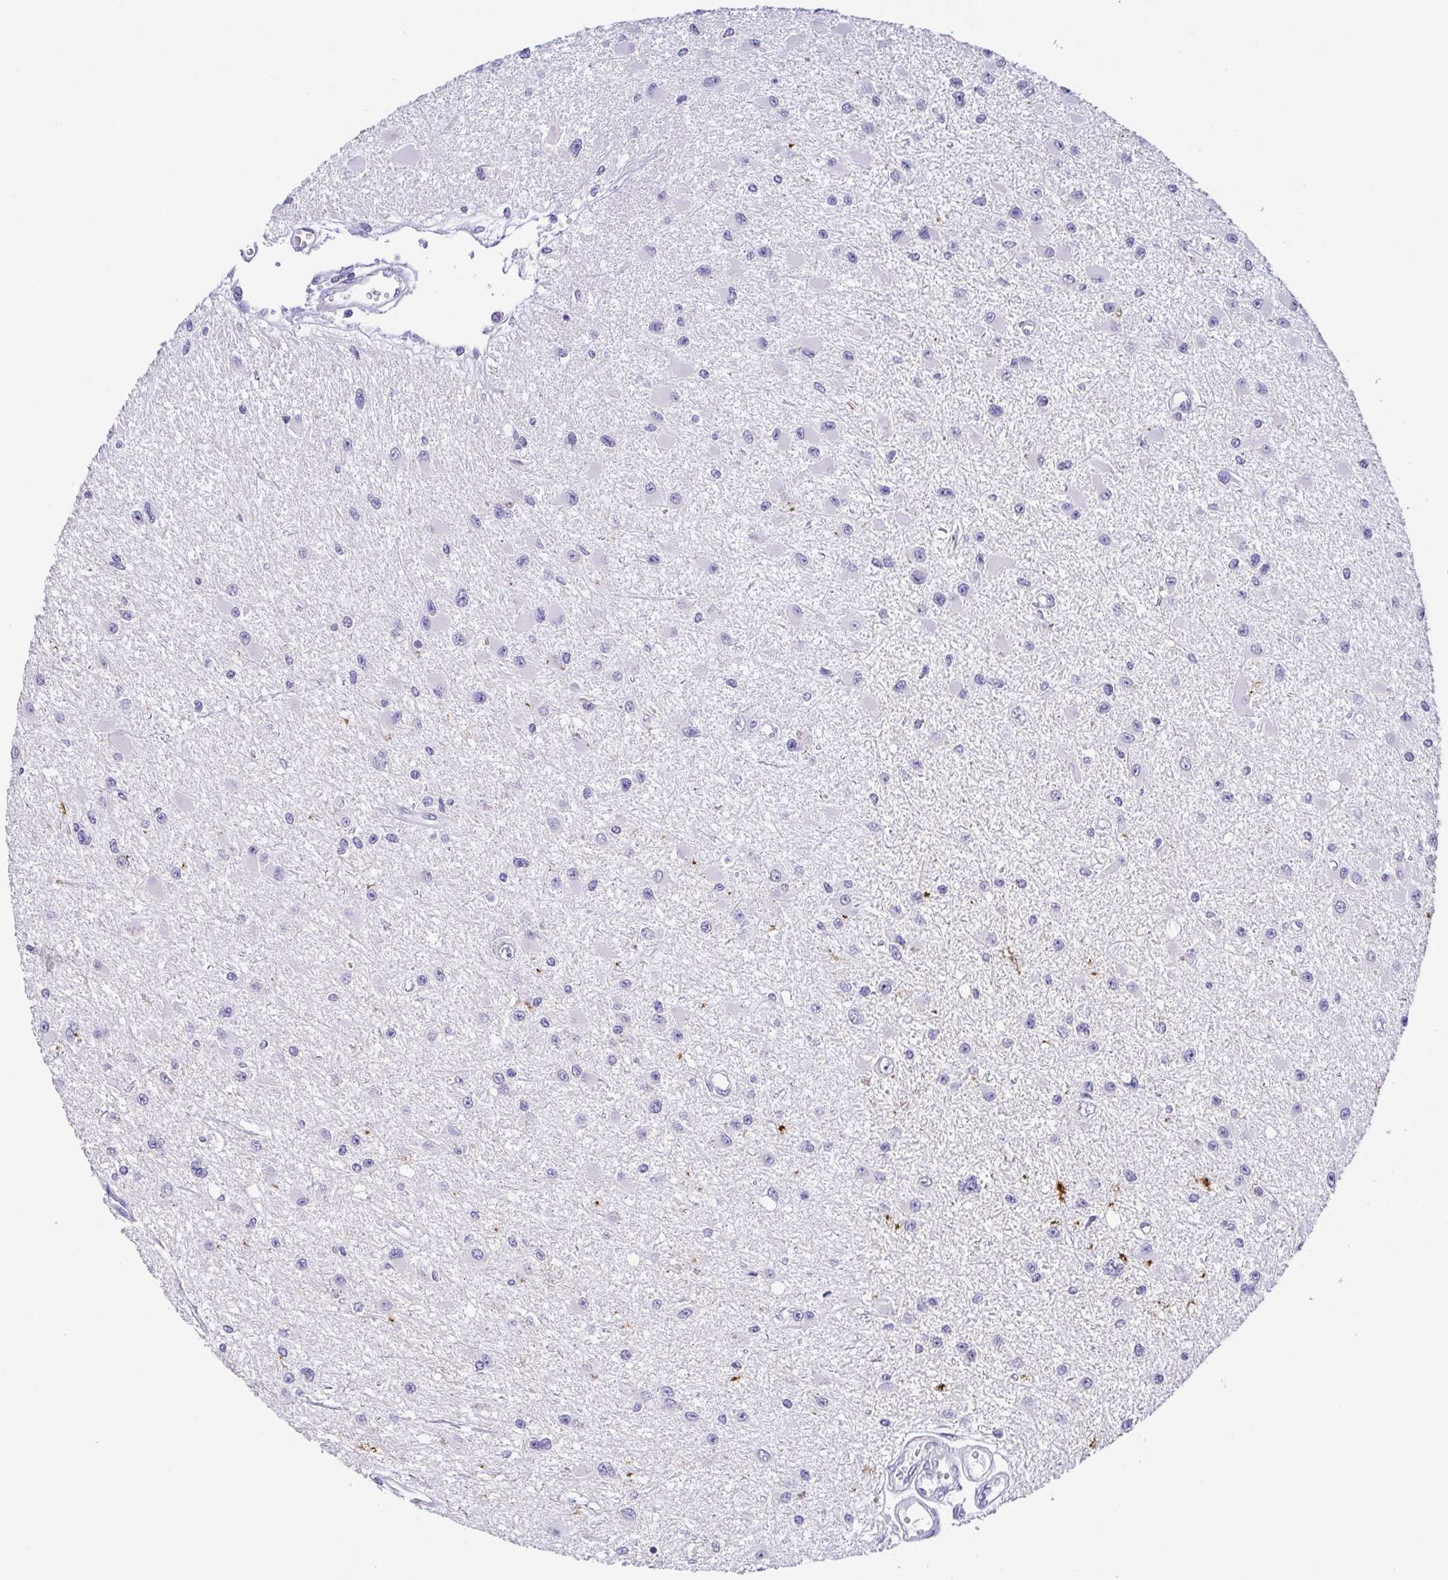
{"staining": {"intensity": "negative", "quantity": "none", "location": "none"}, "tissue": "glioma", "cell_type": "Tumor cells", "image_type": "cancer", "snomed": [{"axis": "morphology", "description": "Glioma, malignant, High grade"}, {"axis": "topography", "description": "Brain"}], "caption": "This is an immunohistochemistry histopathology image of glioma. There is no staining in tumor cells.", "gene": "HAPLN2", "patient": {"sex": "male", "age": 54}}